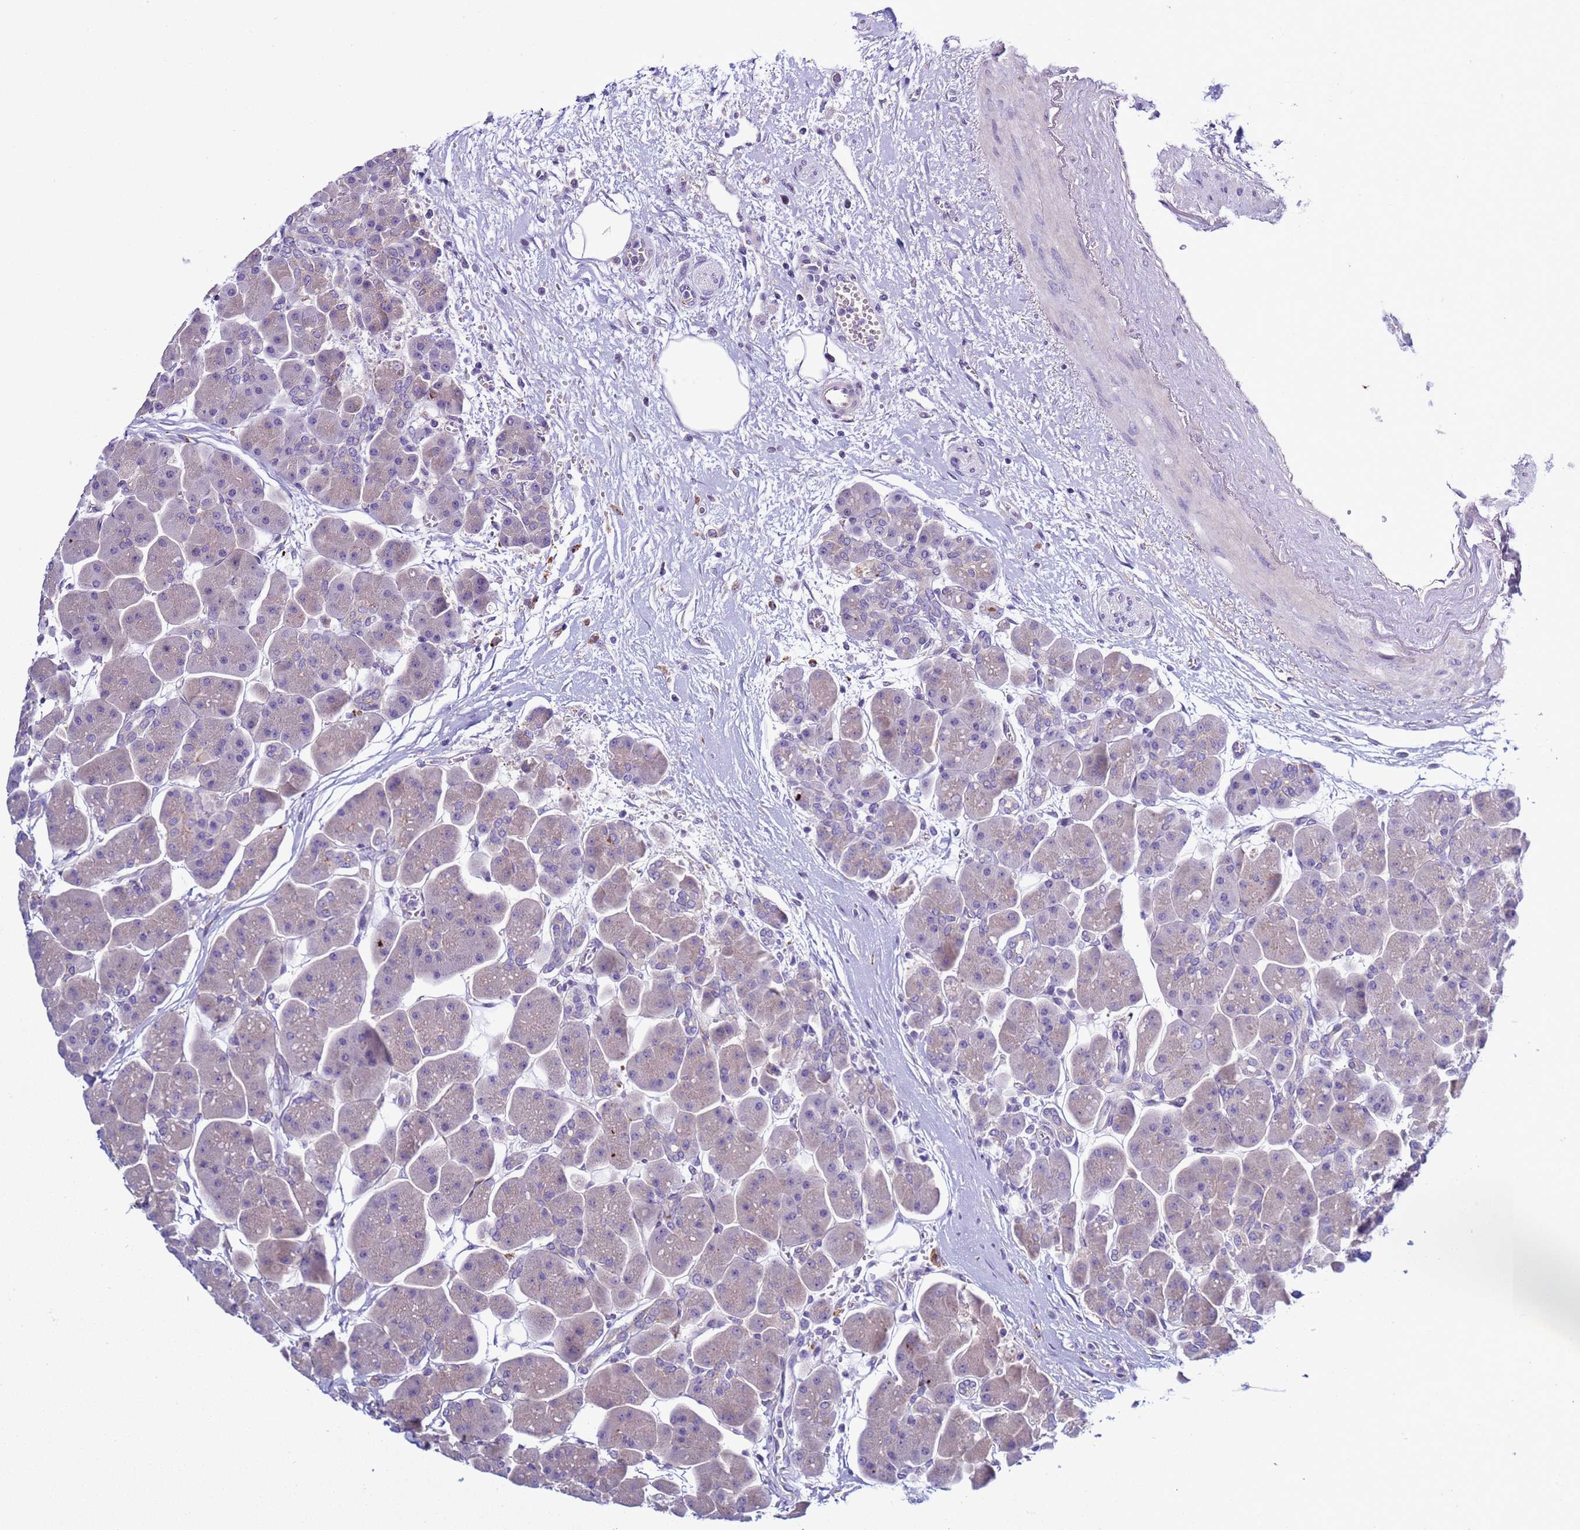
{"staining": {"intensity": "weak", "quantity": "<25%", "location": "cytoplasmic/membranous"}, "tissue": "pancreas", "cell_type": "Exocrine glandular cells", "image_type": "normal", "snomed": [{"axis": "morphology", "description": "Normal tissue, NOS"}, {"axis": "topography", "description": "Pancreas"}], "caption": "Pancreas stained for a protein using IHC reveals no positivity exocrine glandular cells.", "gene": "NAT1", "patient": {"sex": "male", "age": 66}}